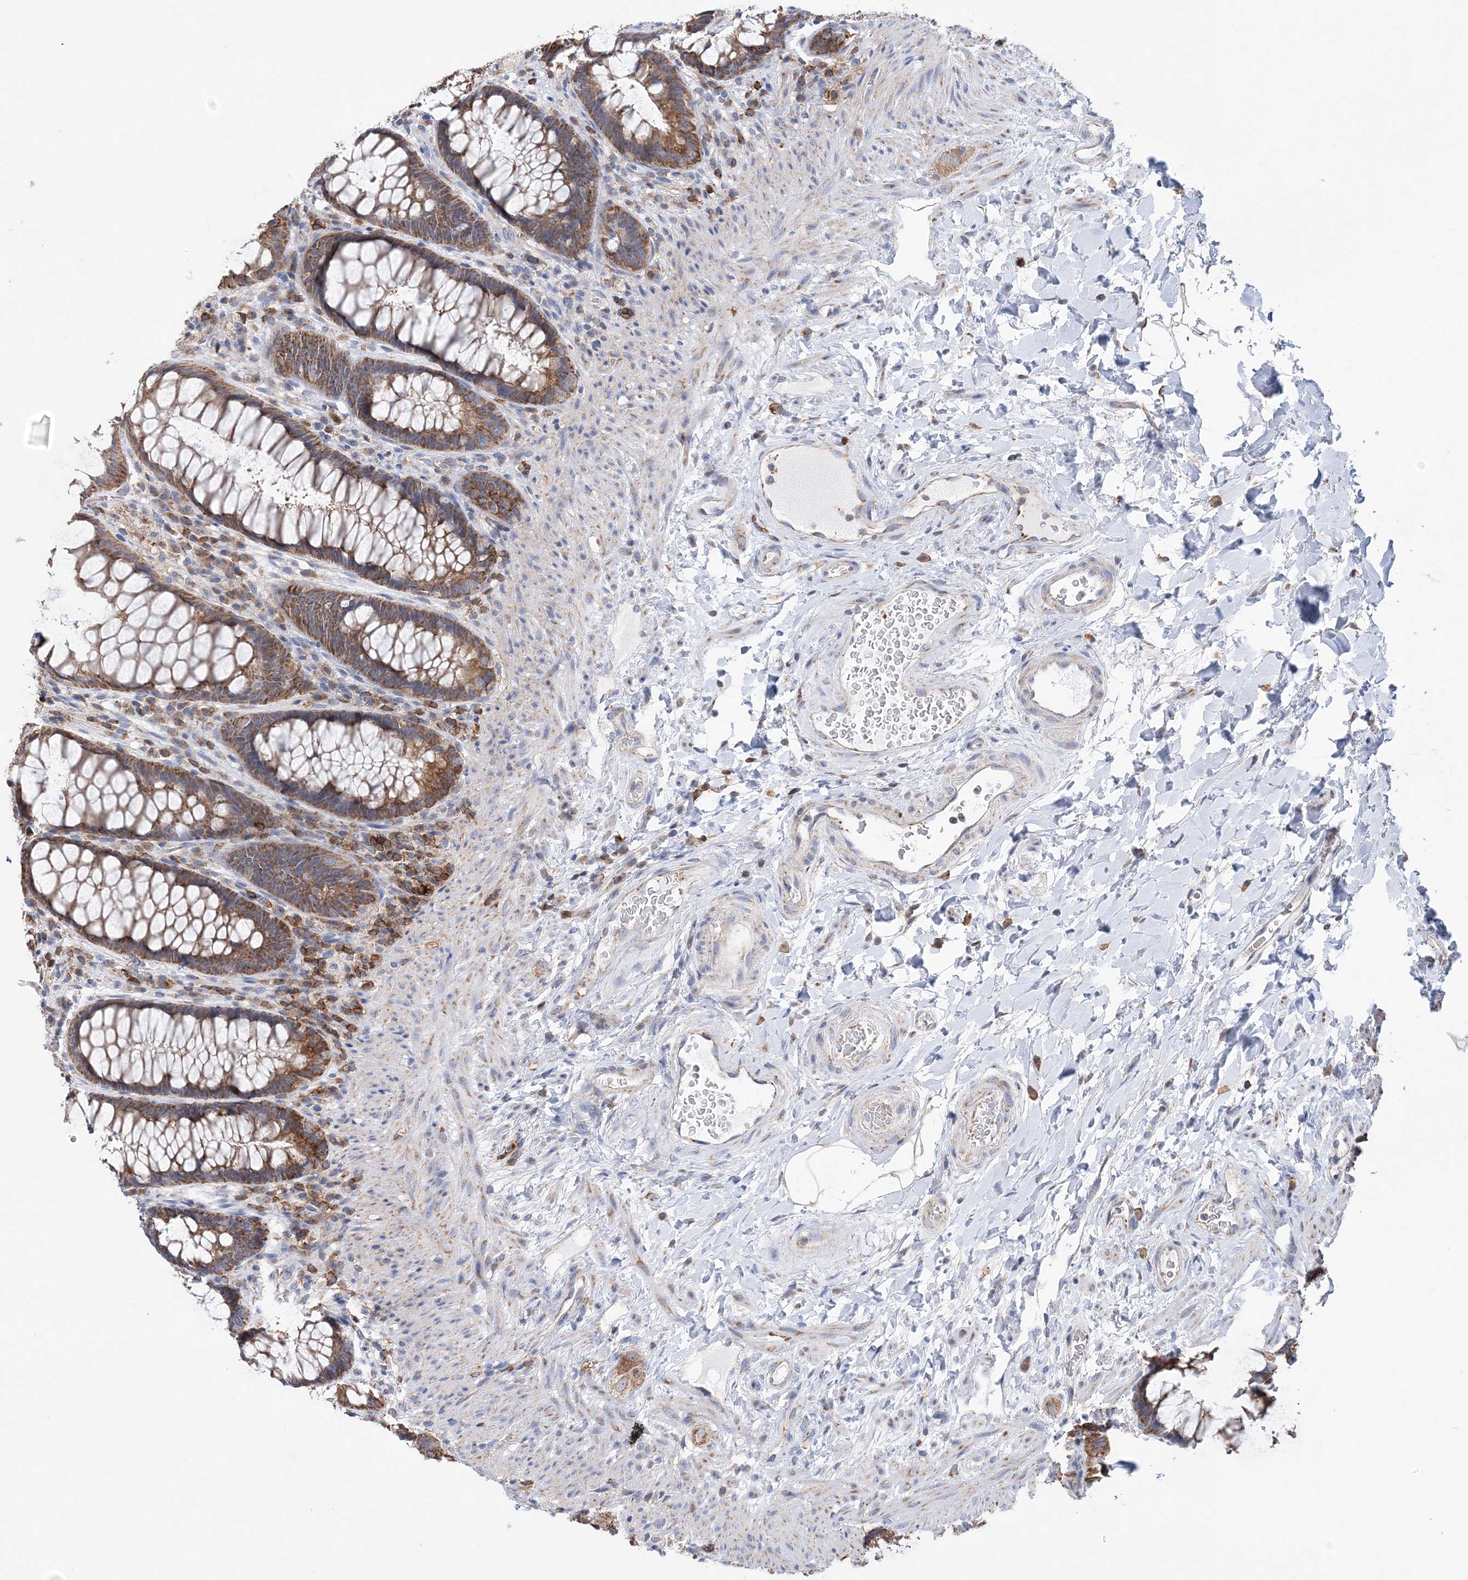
{"staining": {"intensity": "moderate", "quantity": ">75%", "location": "cytoplasmic/membranous"}, "tissue": "rectum", "cell_type": "Glandular cells", "image_type": "normal", "snomed": [{"axis": "morphology", "description": "Normal tissue, NOS"}, {"axis": "topography", "description": "Rectum"}], "caption": "Rectum was stained to show a protein in brown. There is medium levels of moderate cytoplasmic/membranous expression in about >75% of glandular cells. (IHC, brightfield microscopy, high magnification).", "gene": "TTC32", "patient": {"sex": "female", "age": 46}}